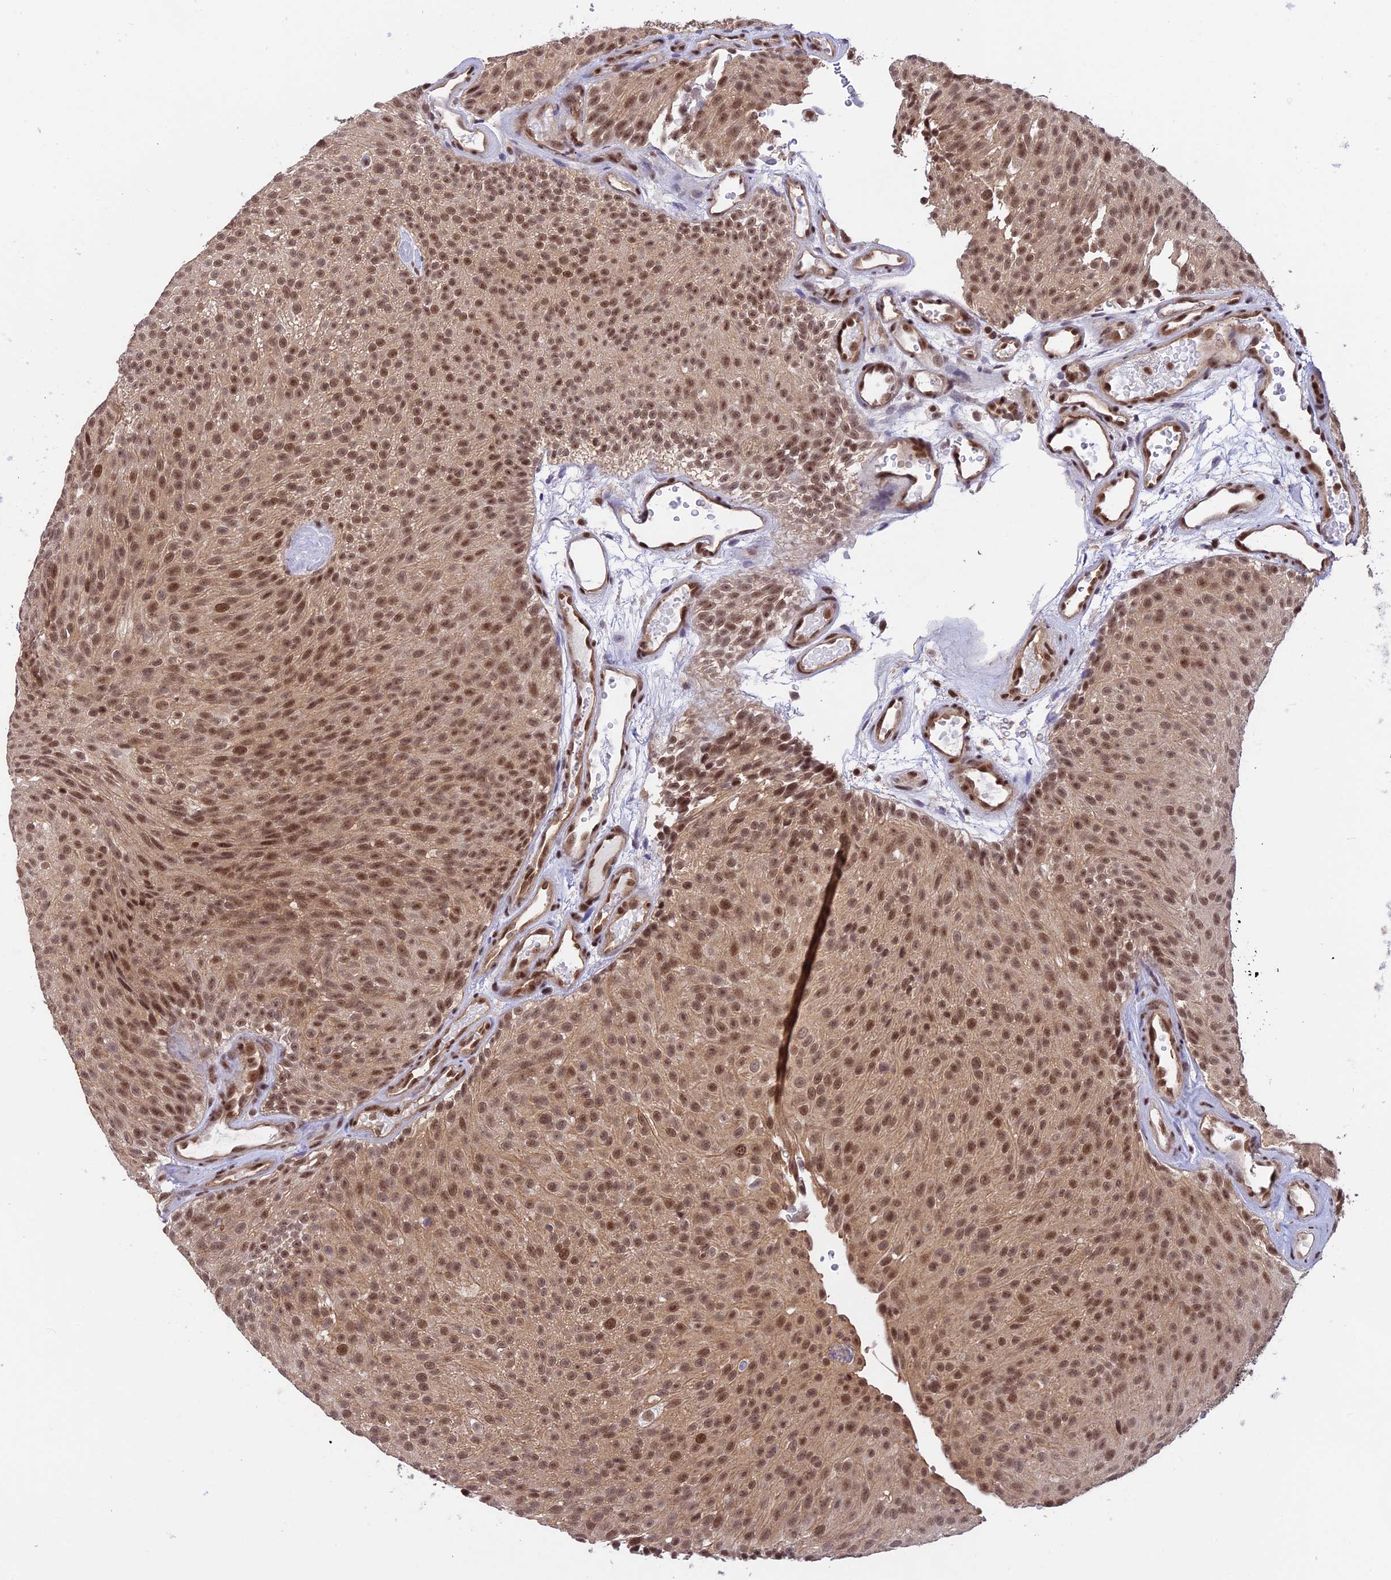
{"staining": {"intensity": "moderate", "quantity": ">75%", "location": "cytoplasmic/membranous,nuclear"}, "tissue": "urothelial cancer", "cell_type": "Tumor cells", "image_type": "cancer", "snomed": [{"axis": "morphology", "description": "Urothelial carcinoma, Low grade"}, {"axis": "topography", "description": "Urinary bladder"}], "caption": "A brown stain labels moderate cytoplasmic/membranous and nuclear staining of a protein in urothelial cancer tumor cells. Nuclei are stained in blue.", "gene": "THAP11", "patient": {"sex": "male", "age": 78}}